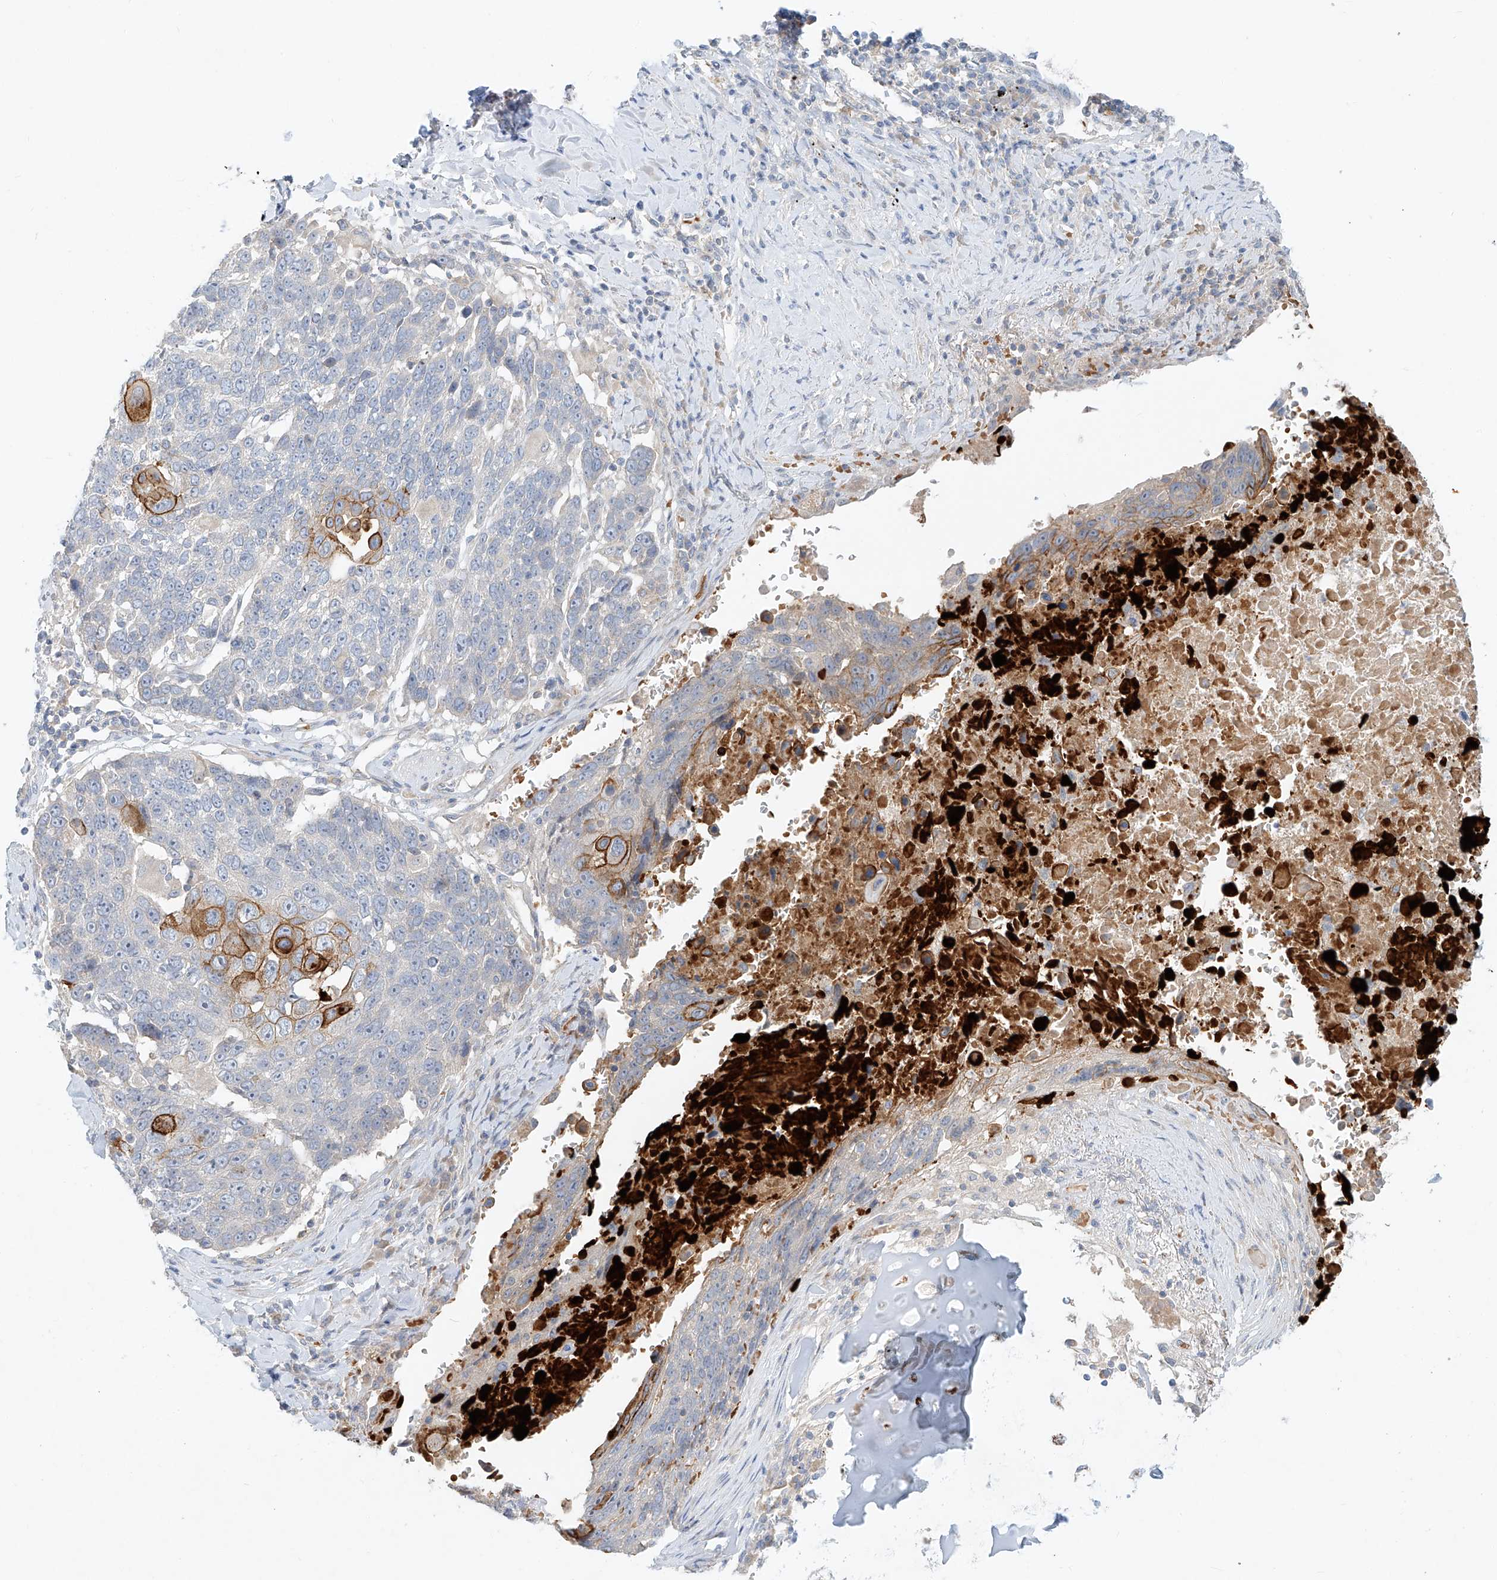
{"staining": {"intensity": "moderate", "quantity": "<25%", "location": "cytoplasmic/membranous"}, "tissue": "lung cancer", "cell_type": "Tumor cells", "image_type": "cancer", "snomed": [{"axis": "morphology", "description": "Squamous cell carcinoma, NOS"}, {"axis": "topography", "description": "Lung"}], "caption": "This is an image of immunohistochemistry (IHC) staining of lung cancer (squamous cell carcinoma), which shows moderate positivity in the cytoplasmic/membranous of tumor cells.", "gene": "SYTL3", "patient": {"sex": "male", "age": 66}}